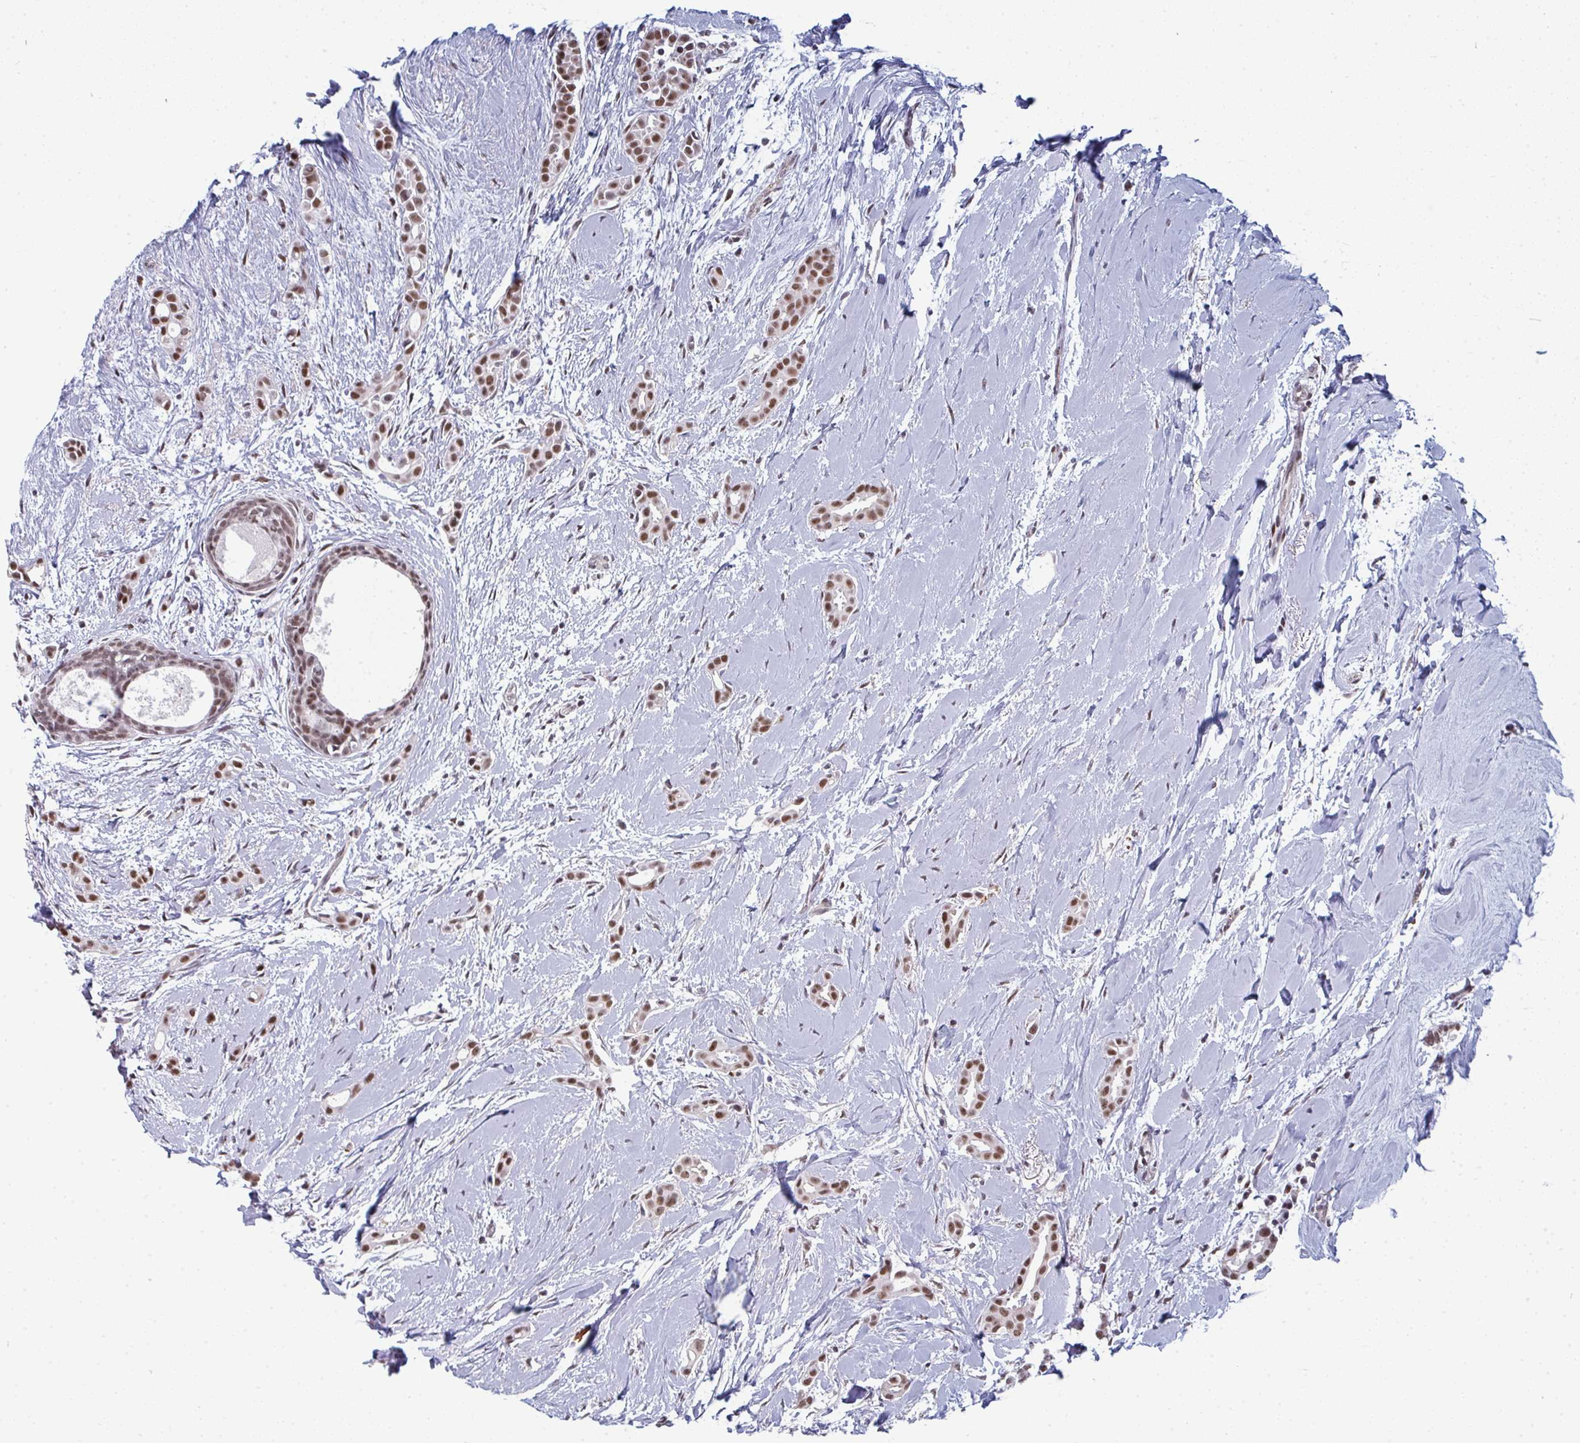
{"staining": {"intensity": "moderate", "quantity": ">75%", "location": "nuclear"}, "tissue": "breast cancer", "cell_type": "Tumor cells", "image_type": "cancer", "snomed": [{"axis": "morphology", "description": "Duct carcinoma"}, {"axis": "topography", "description": "Breast"}], "caption": "Immunohistochemistry micrograph of neoplastic tissue: breast cancer (intraductal carcinoma) stained using immunohistochemistry (IHC) reveals medium levels of moderate protein expression localized specifically in the nuclear of tumor cells, appearing as a nuclear brown color.", "gene": "ATF1", "patient": {"sex": "female", "age": 64}}